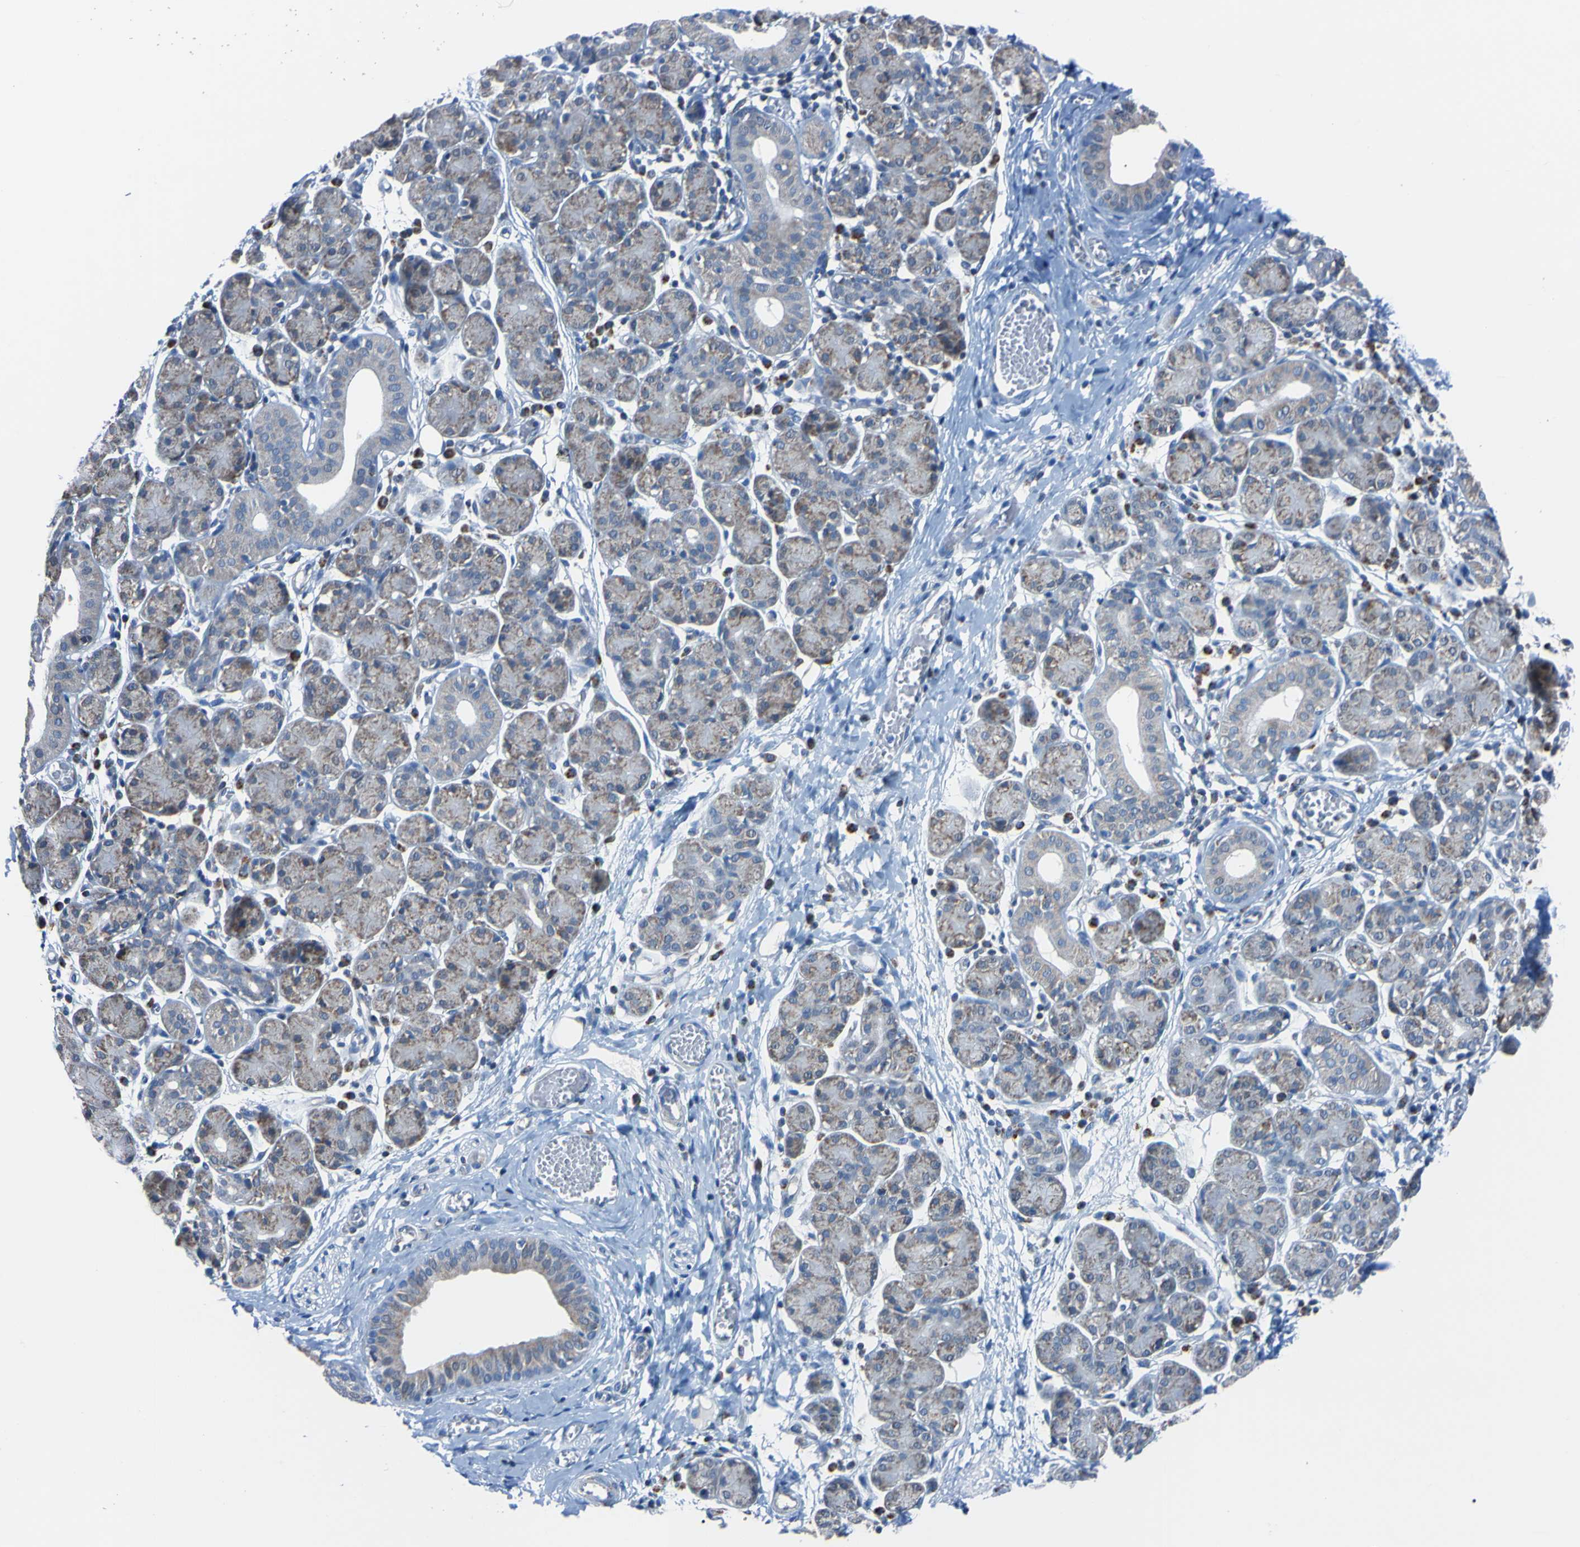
{"staining": {"intensity": "weak", "quantity": "25%-75%", "location": "cytoplasmic/membranous"}, "tissue": "salivary gland", "cell_type": "Glandular cells", "image_type": "normal", "snomed": [{"axis": "morphology", "description": "Normal tissue, NOS"}, {"axis": "morphology", "description": "Inflammation, NOS"}, {"axis": "topography", "description": "Lymph node"}, {"axis": "topography", "description": "Salivary gland"}], "caption": "Protein analysis of unremarkable salivary gland displays weak cytoplasmic/membranous staining in about 25%-75% of glandular cells.", "gene": "CLPP", "patient": {"sex": "male", "age": 3}}